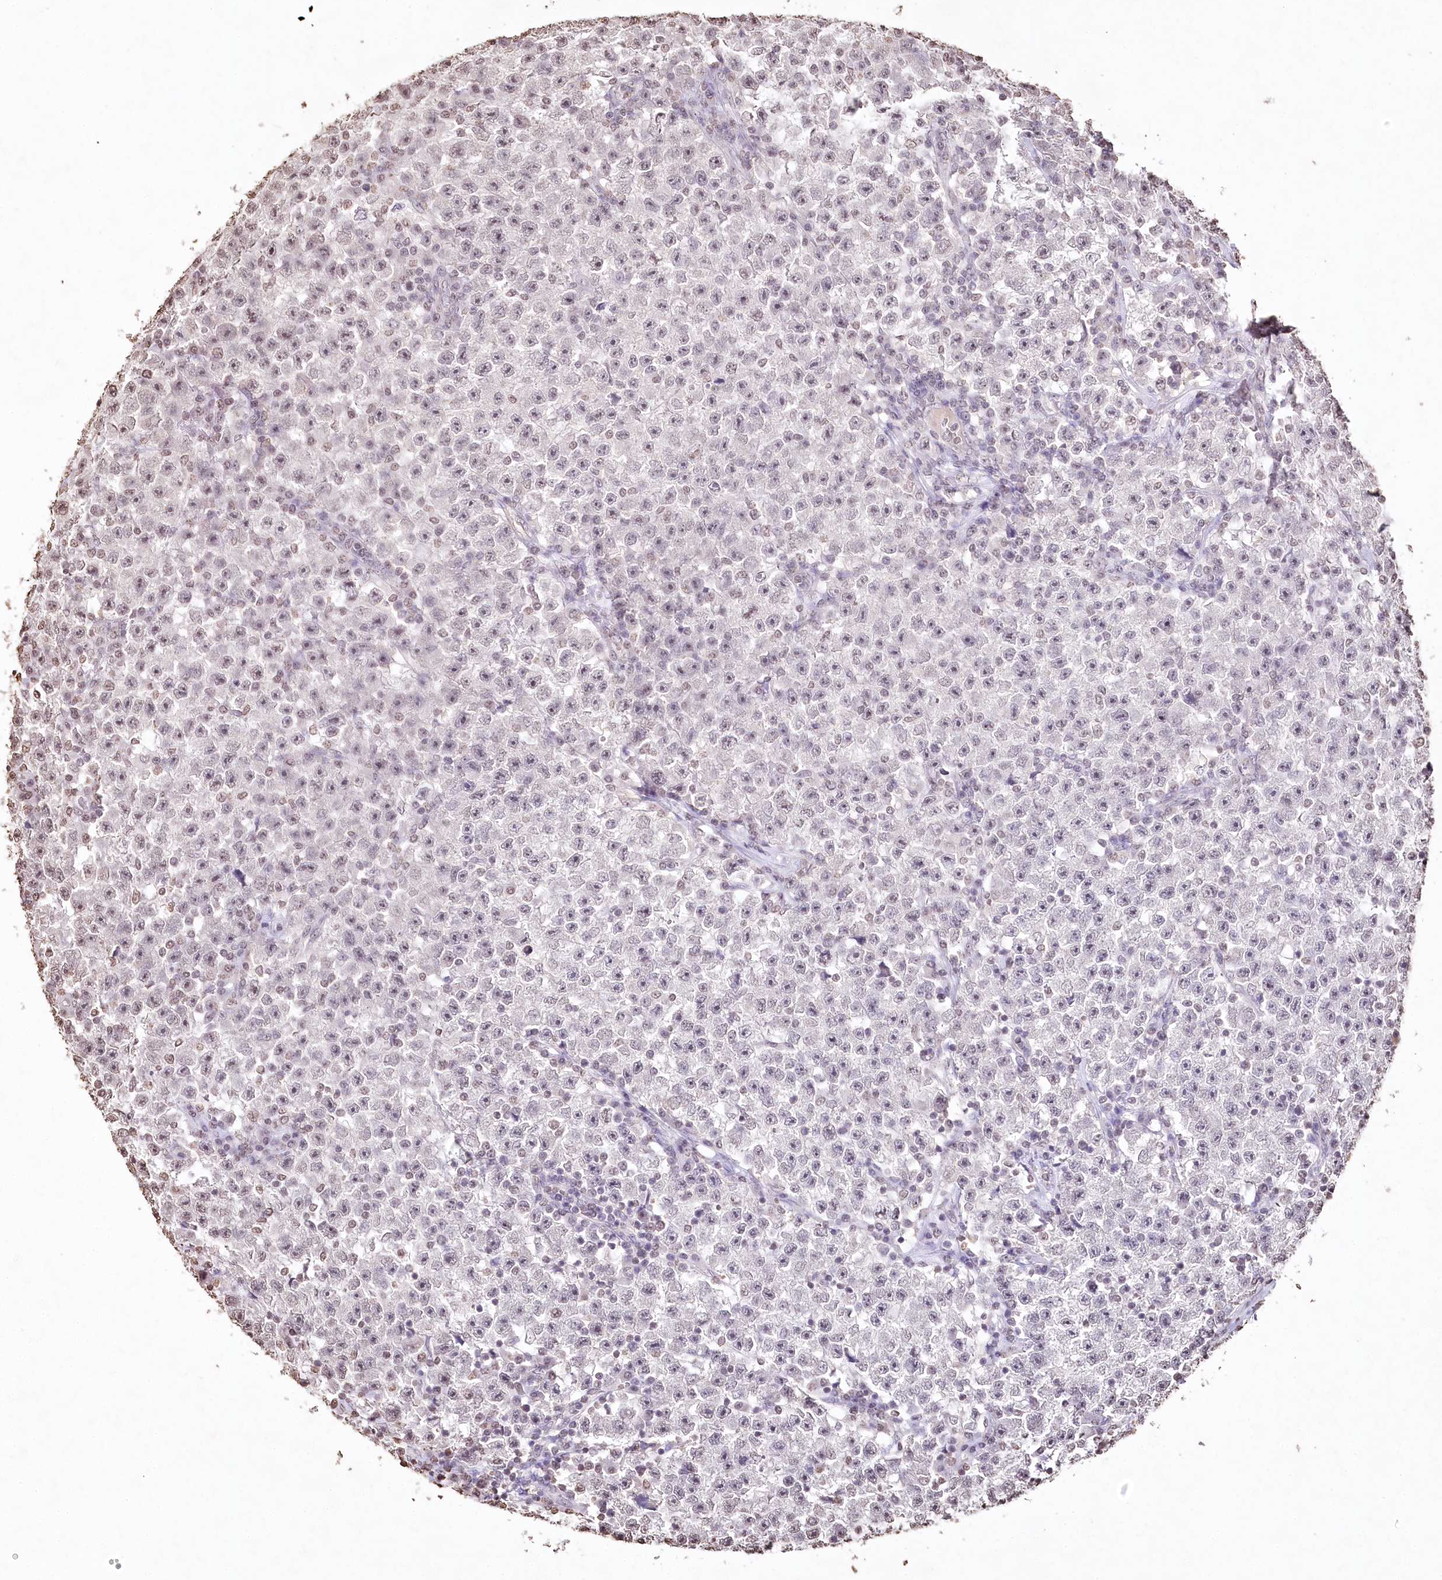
{"staining": {"intensity": "weak", "quantity": "<25%", "location": "nuclear"}, "tissue": "testis cancer", "cell_type": "Tumor cells", "image_type": "cancer", "snomed": [{"axis": "morphology", "description": "Seminoma, NOS"}, {"axis": "topography", "description": "Testis"}], "caption": "Testis cancer was stained to show a protein in brown. There is no significant positivity in tumor cells.", "gene": "DMXL1", "patient": {"sex": "male", "age": 22}}